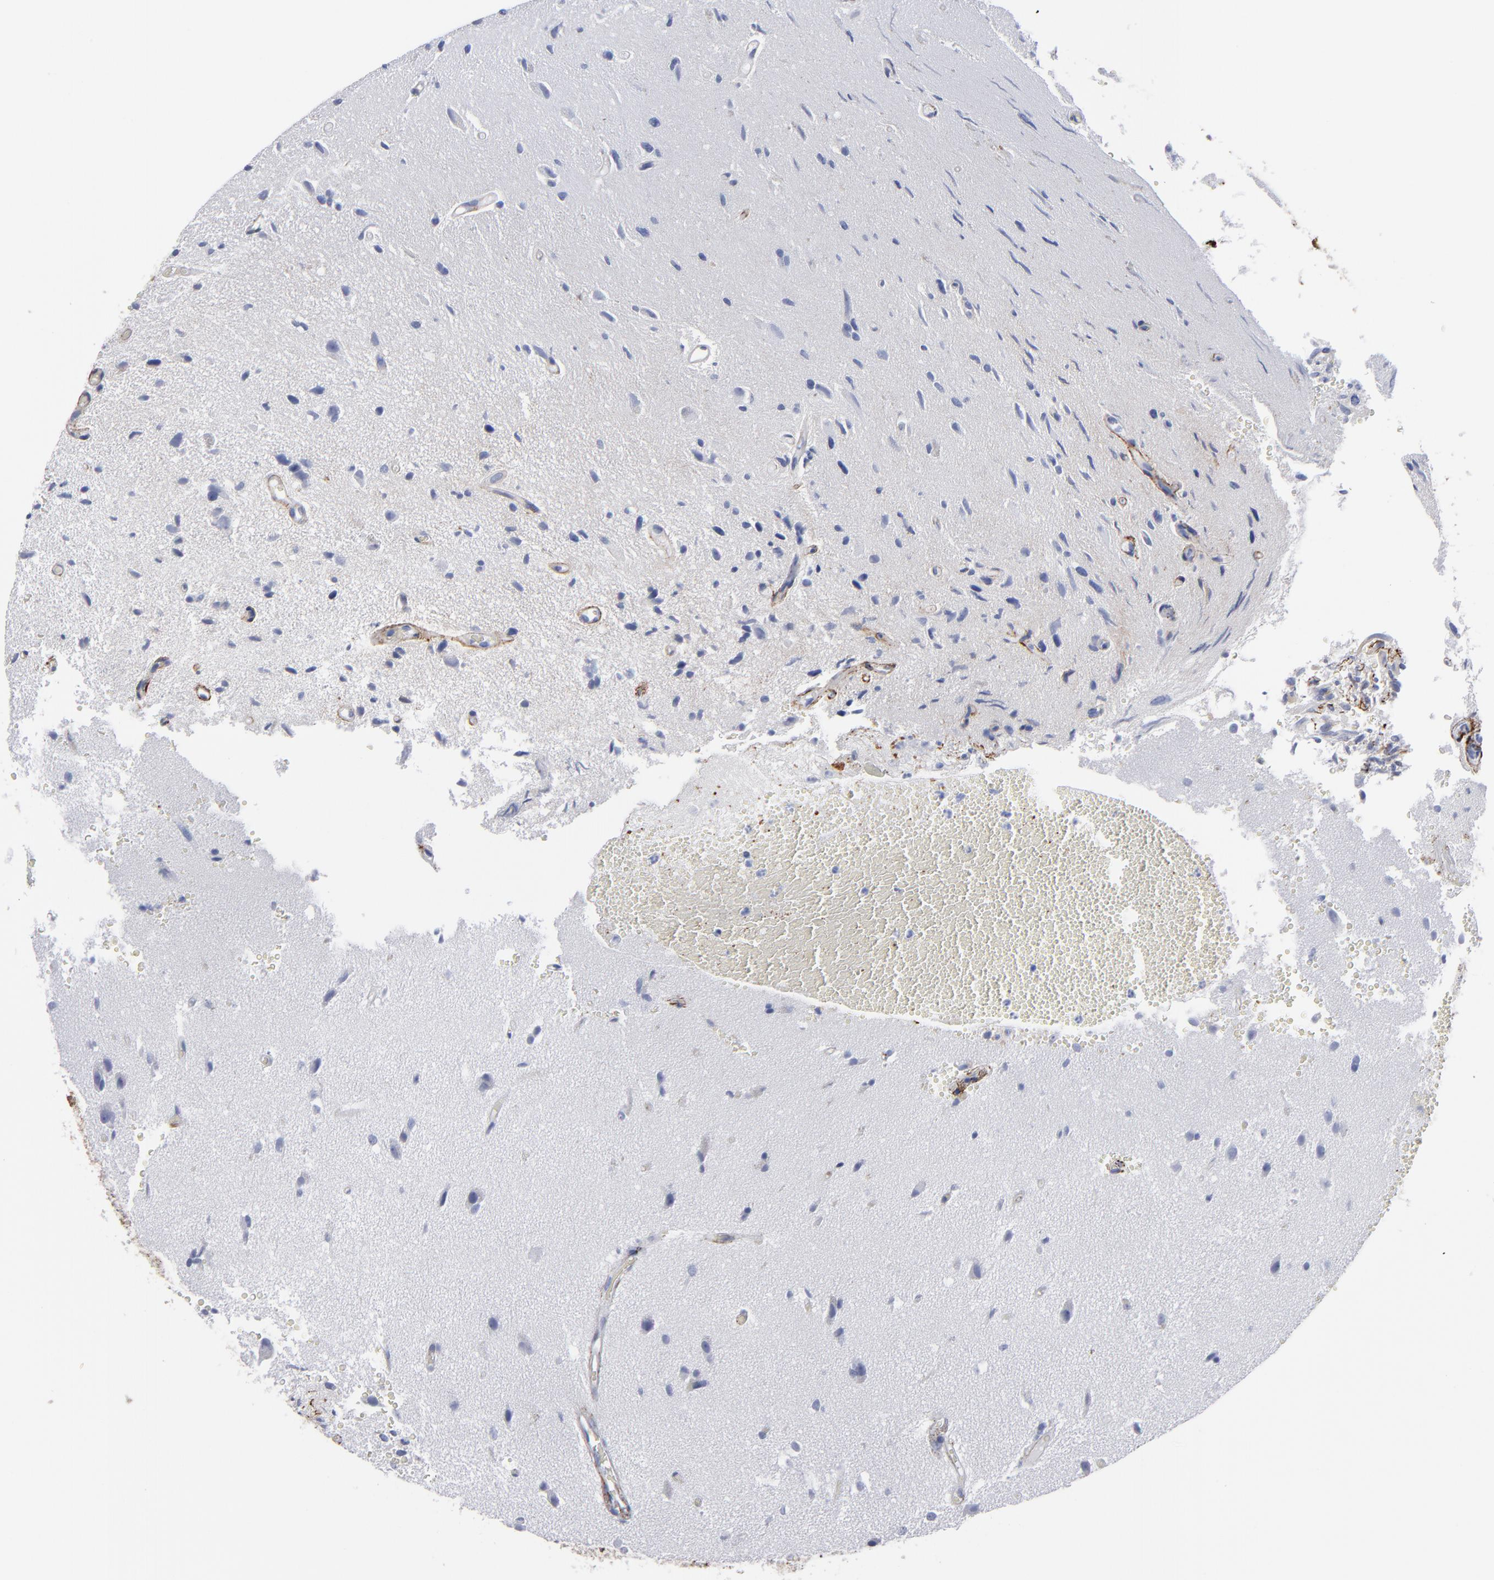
{"staining": {"intensity": "negative", "quantity": "none", "location": "none"}, "tissue": "glioma", "cell_type": "Tumor cells", "image_type": "cancer", "snomed": [{"axis": "morphology", "description": "Normal tissue, NOS"}, {"axis": "morphology", "description": "Glioma, malignant, High grade"}, {"axis": "topography", "description": "Cerebral cortex"}], "caption": "The image shows no significant staining in tumor cells of glioma. (DAB immunohistochemistry (IHC), high magnification).", "gene": "EMILIN1", "patient": {"sex": "male", "age": 75}}